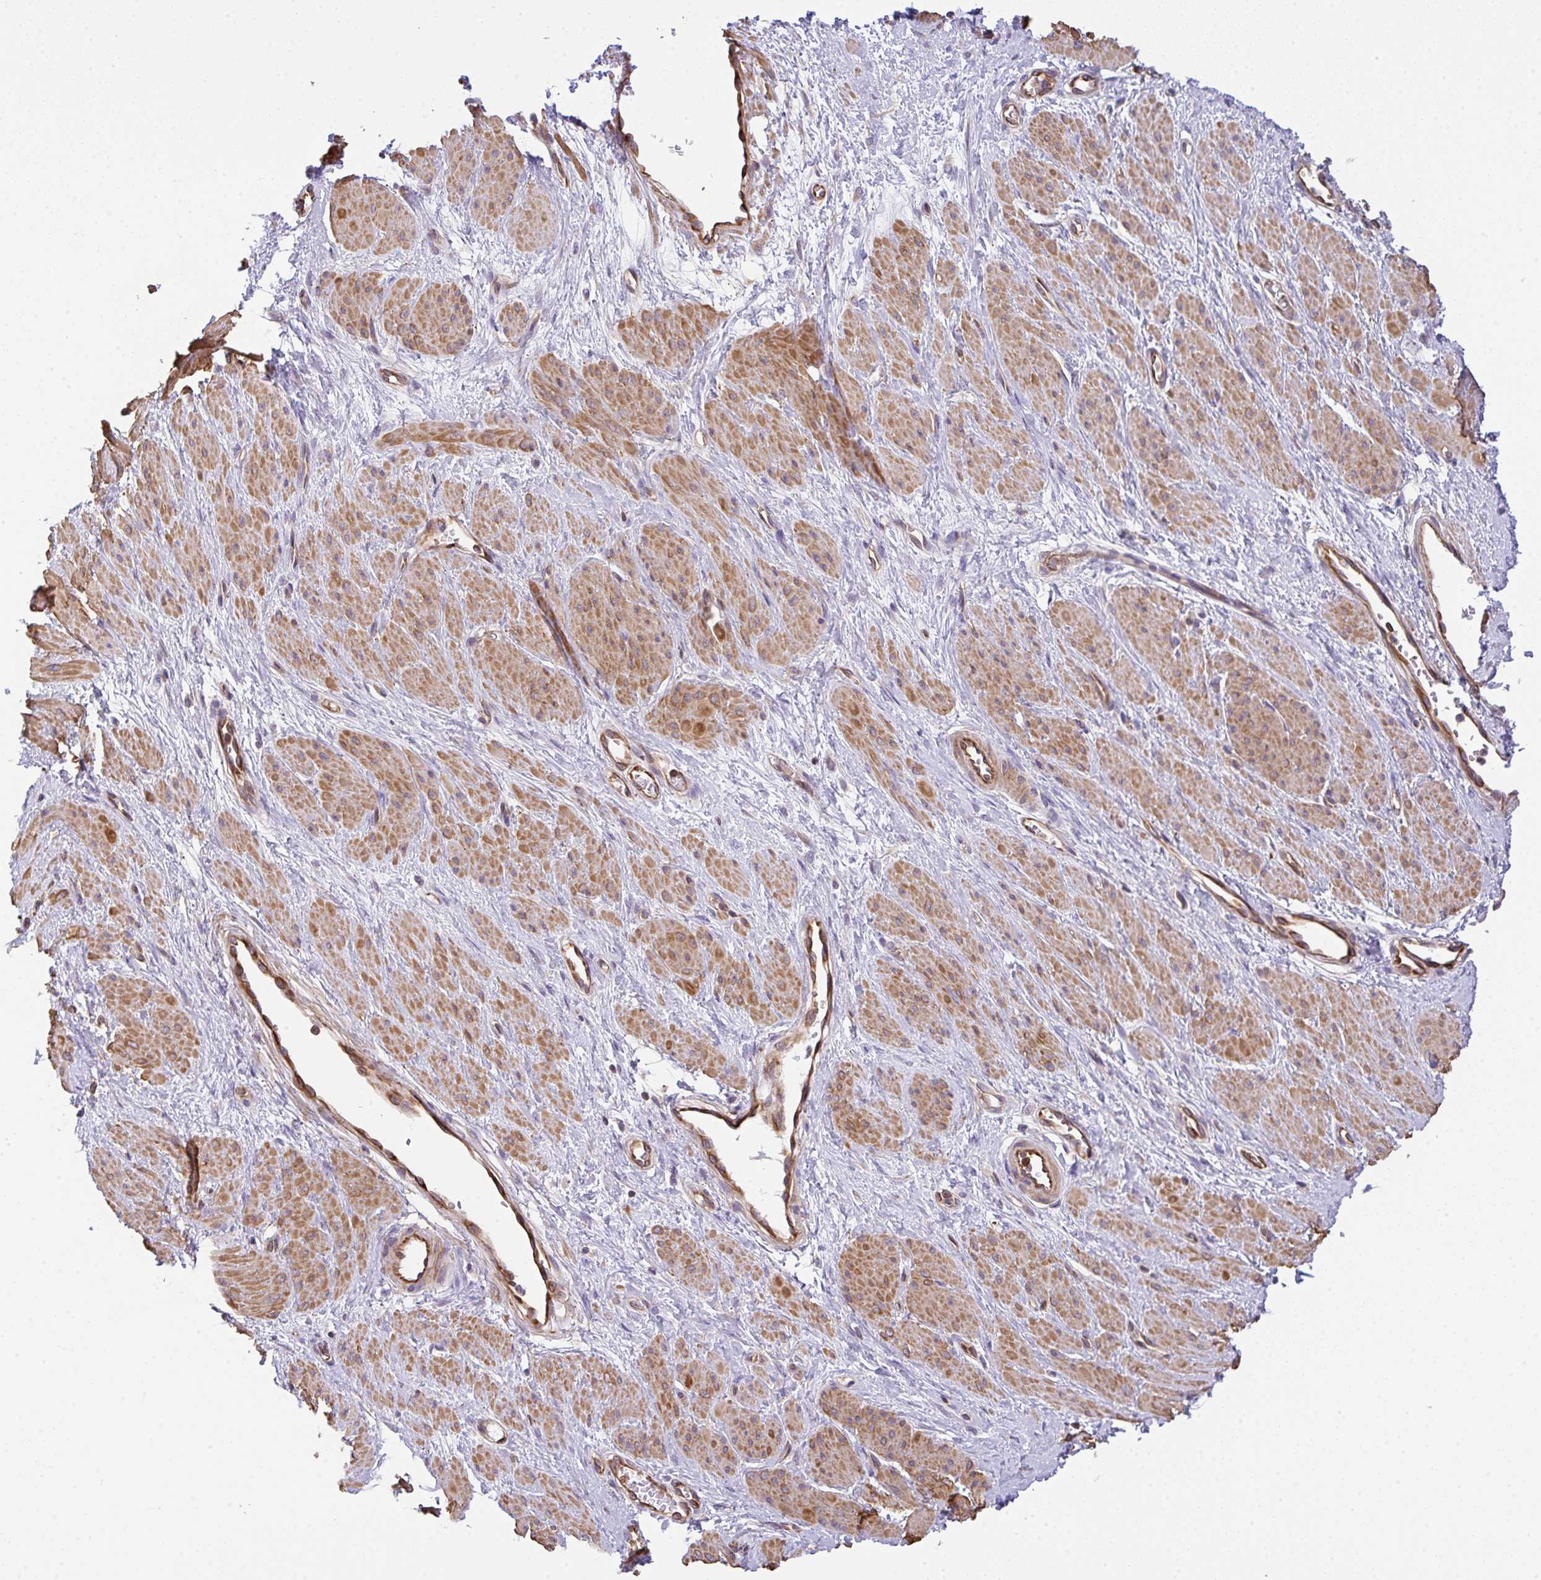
{"staining": {"intensity": "moderate", "quantity": ">75%", "location": "cytoplasmic/membranous"}, "tissue": "smooth muscle", "cell_type": "Smooth muscle cells", "image_type": "normal", "snomed": [{"axis": "morphology", "description": "Normal tissue, NOS"}, {"axis": "topography", "description": "Smooth muscle"}, {"axis": "topography", "description": "Uterus"}], "caption": "A medium amount of moderate cytoplasmic/membranous expression is appreciated in approximately >75% of smooth muscle cells in normal smooth muscle.", "gene": "TMEM229A", "patient": {"sex": "female", "age": 39}}